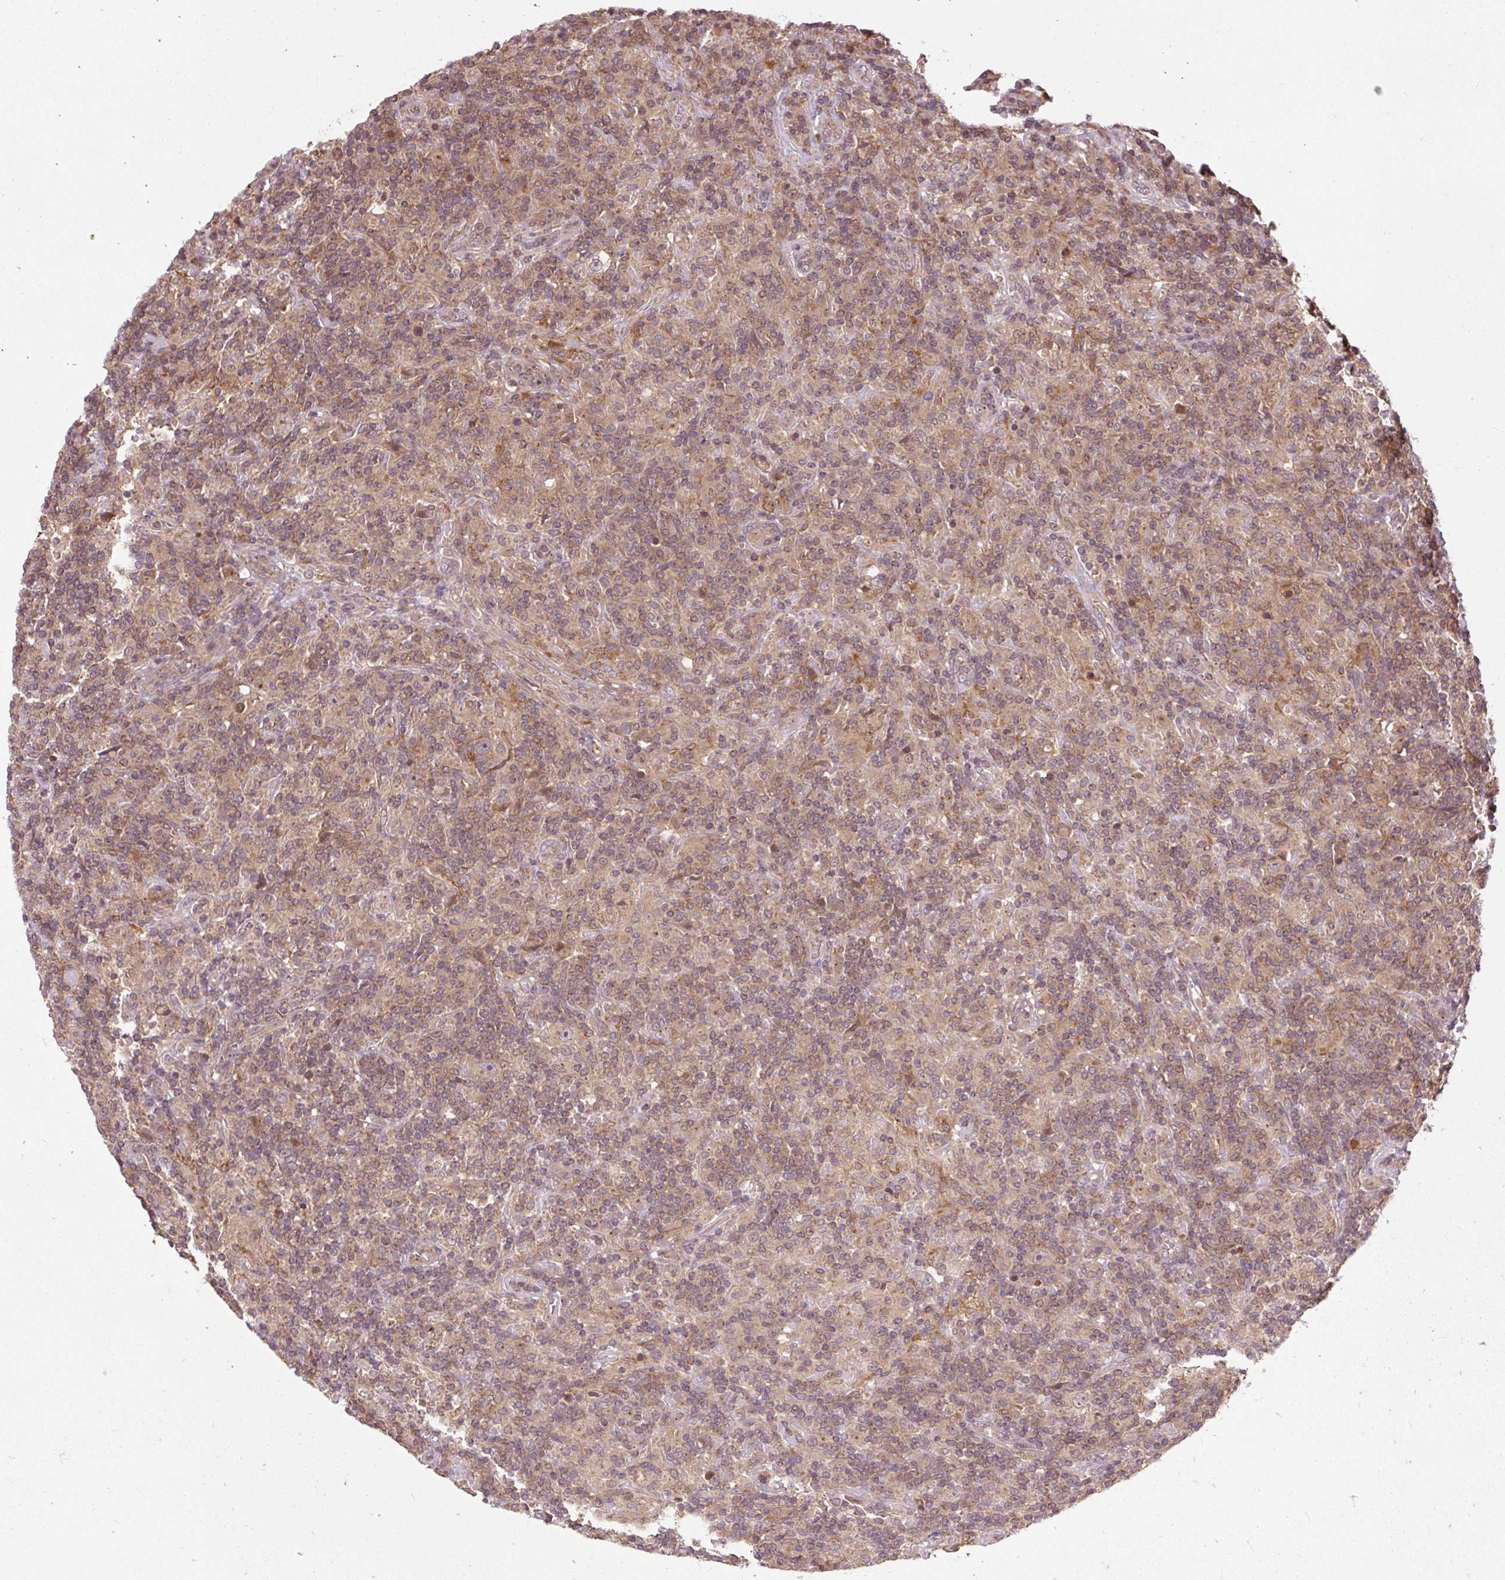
{"staining": {"intensity": "negative", "quantity": "none", "location": "none"}, "tissue": "lymphoma", "cell_type": "Tumor cells", "image_type": "cancer", "snomed": [{"axis": "morphology", "description": "Hodgkin's disease, NOS"}, {"axis": "topography", "description": "Lymph node"}], "caption": "Hodgkin's disease was stained to show a protein in brown. There is no significant staining in tumor cells.", "gene": "MMS19", "patient": {"sex": "male", "age": 70}}